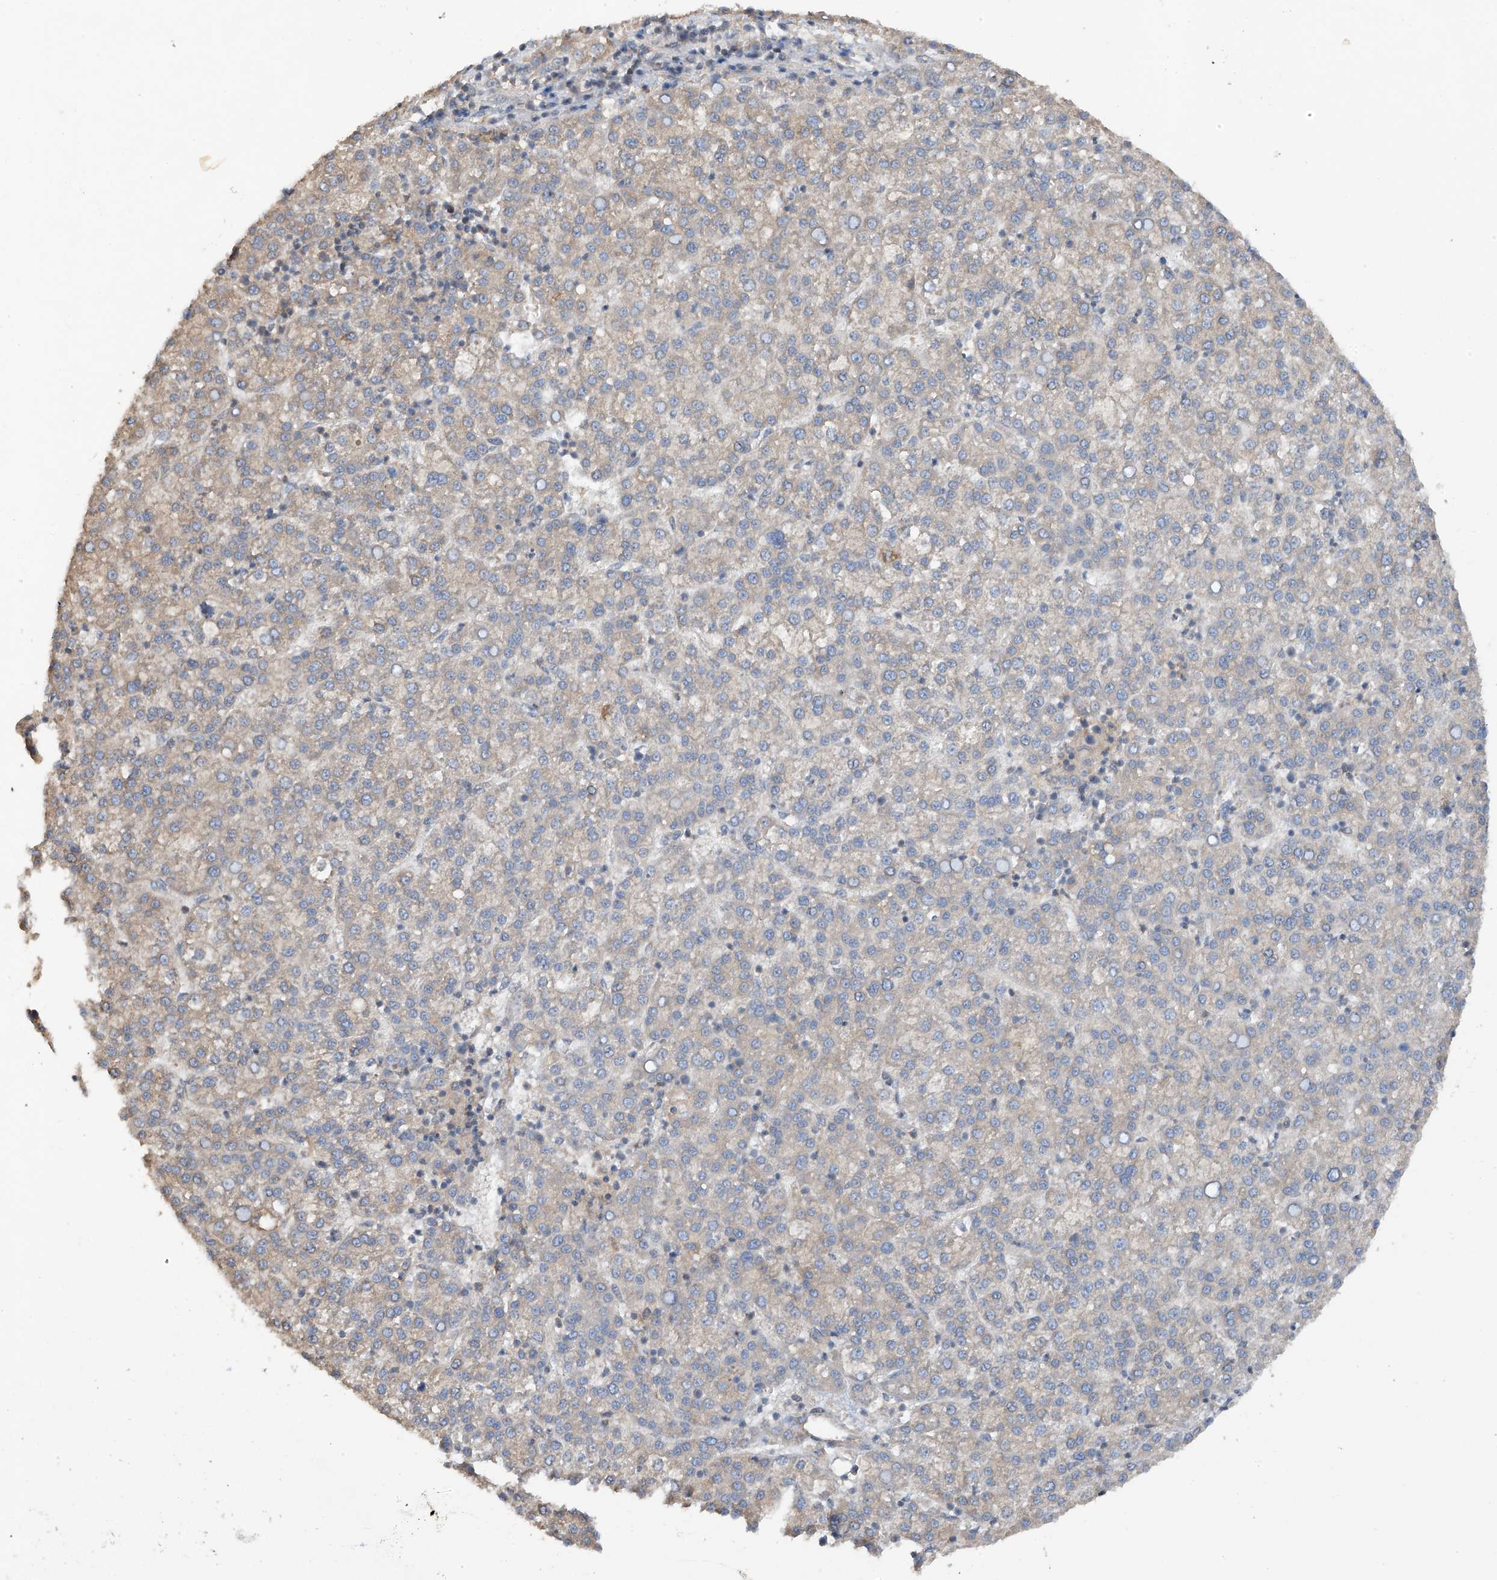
{"staining": {"intensity": "negative", "quantity": "none", "location": "none"}, "tissue": "liver cancer", "cell_type": "Tumor cells", "image_type": "cancer", "snomed": [{"axis": "morphology", "description": "Carcinoma, Hepatocellular, NOS"}, {"axis": "topography", "description": "Liver"}], "caption": "This is a histopathology image of immunohistochemistry (IHC) staining of hepatocellular carcinoma (liver), which shows no expression in tumor cells.", "gene": "RPAIN", "patient": {"sex": "female", "age": 58}}